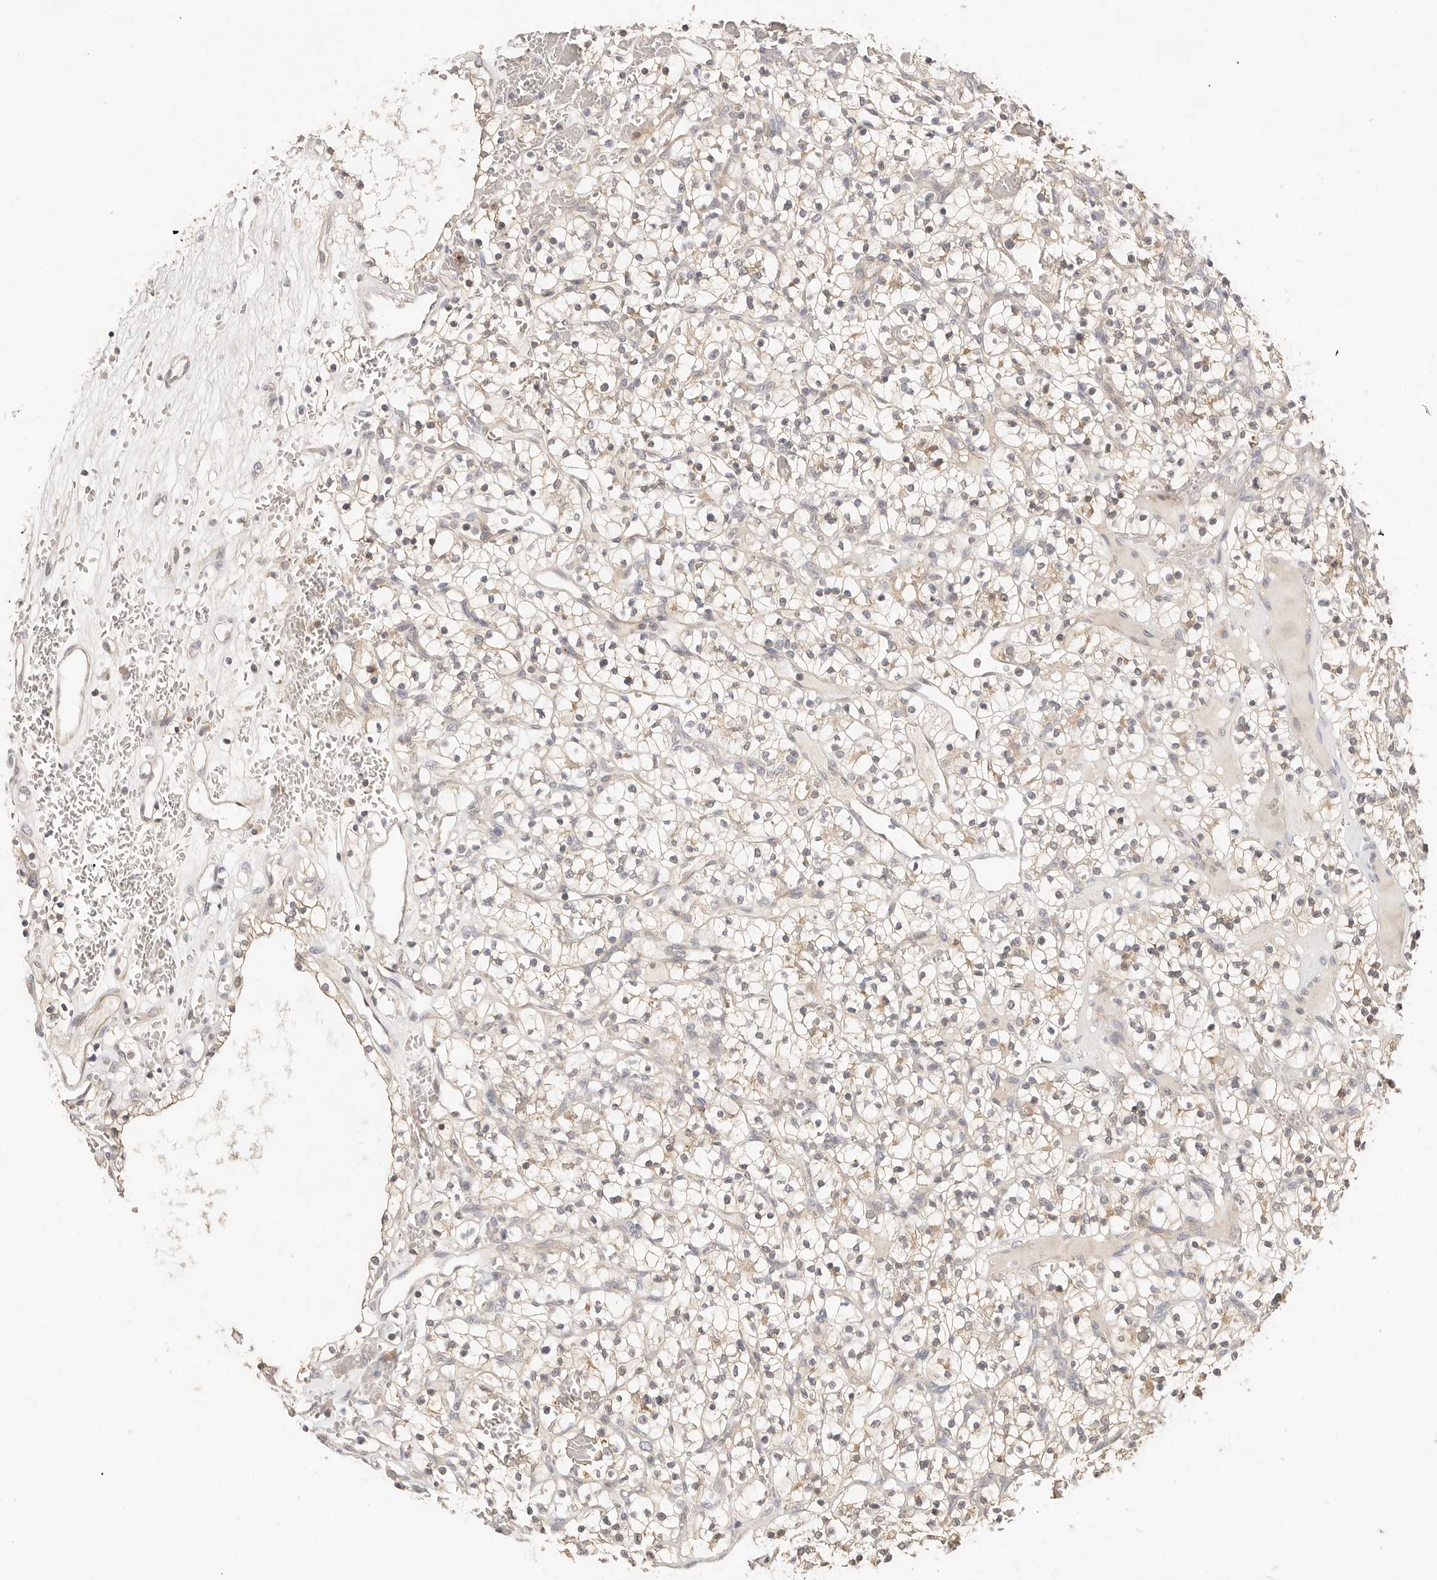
{"staining": {"intensity": "weak", "quantity": "<25%", "location": "cytoplasmic/membranous"}, "tissue": "renal cancer", "cell_type": "Tumor cells", "image_type": "cancer", "snomed": [{"axis": "morphology", "description": "Adenocarcinoma, NOS"}, {"axis": "topography", "description": "Kidney"}], "caption": "This micrograph is of renal cancer stained with immunohistochemistry (IHC) to label a protein in brown with the nuclei are counter-stained blue. There is no positivity in tumor cells. (DAB (3,3'-diaminobenzidine) IHC with hematoxylin counter stain).", "gene": "CXADR", "patient": {"sex": "female", "age": 57}}